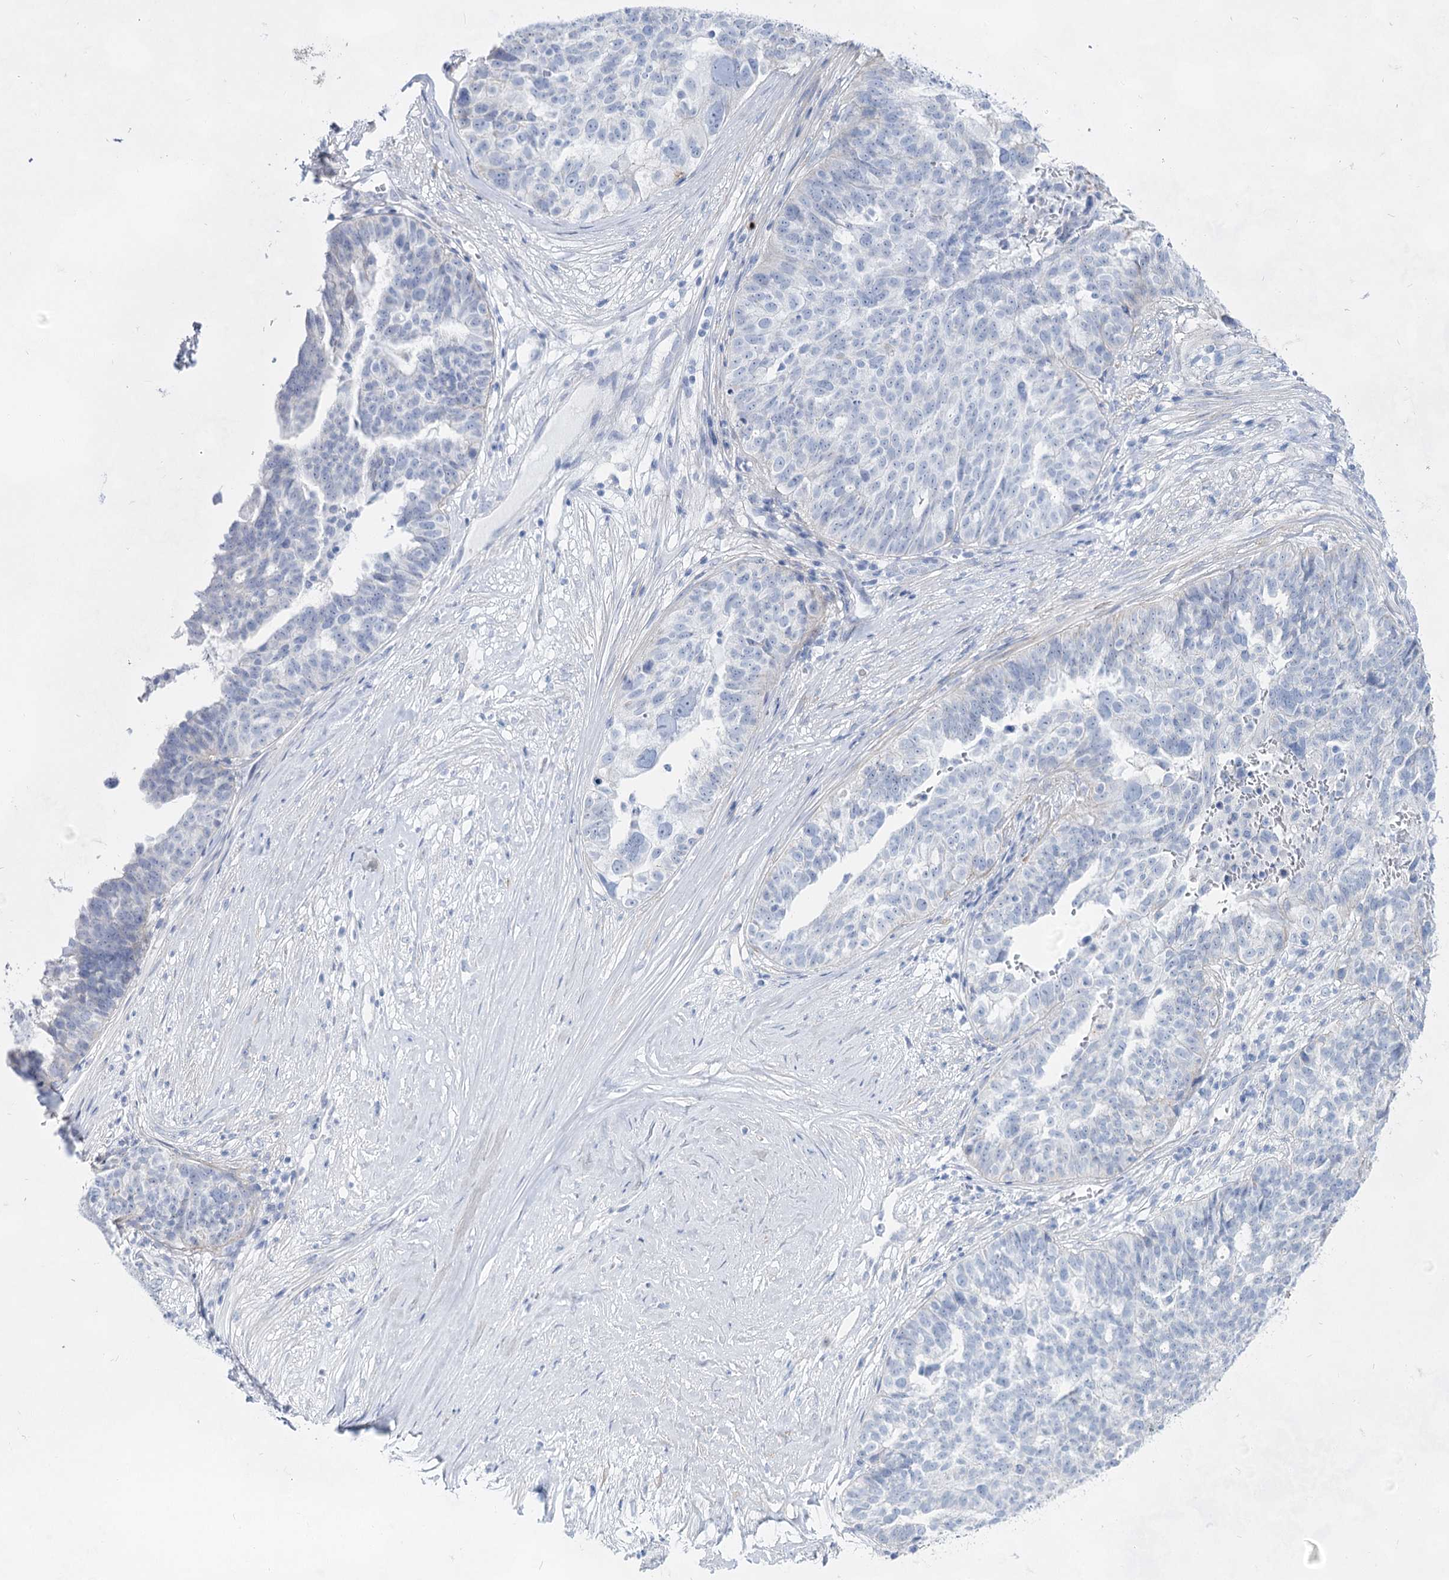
{"staining": {"intensity": "negative", "quantity": "none", "location": "none"}, "tissue": "ovarian cancer", "cell_type": "Tumor cells", "image_type": "cancer", "snomed": [{"axis": "morphology", "description": "Cystadenocarcinoma, serous, NOS"}, {"axis": "topography", "description": "Ovary"}], "caption": "Immunohistochemistry (IHC) of human ovarian cancer displays no staining in tumor cells. The staining was performed using DAB (3,3'-diaminobenzidine) to visualize the protein expression in brown, while the nuclei were stained in blue with hematoxylin (Magnification: 20x).", "gene": "ACRV1", "patient": {"sex": "female", "age": 59}}